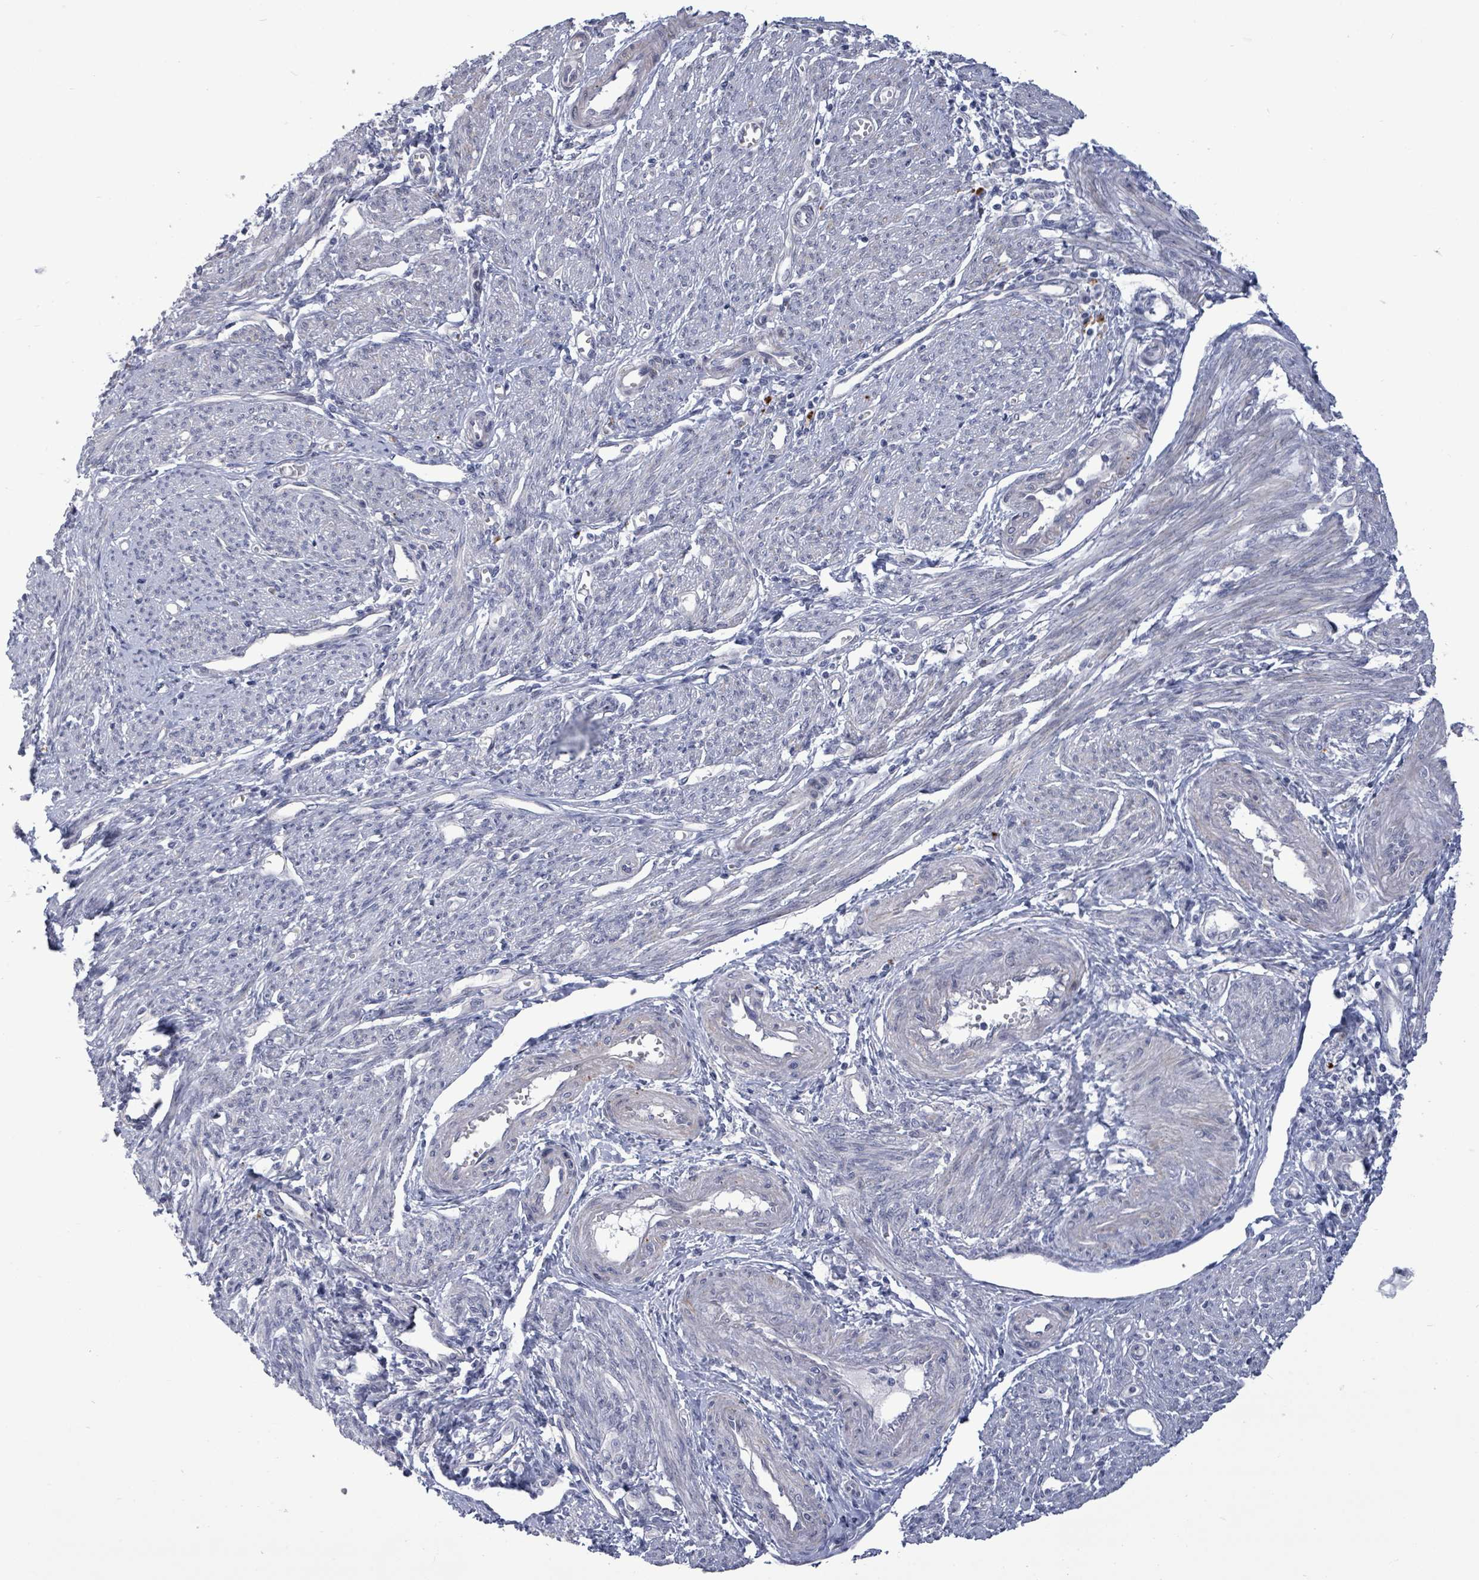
{"staining": {"intensity": "negative", "quantity": "none", "location": "none"}, "tissue": "endometrial cancer", "cell_type": "Tumor cells", "image_type": "cancer", "snomed": [{"axis": "morphology", "description": "Adenocarcinoma, NOS"}, {"axis": "topography", "description": "Endometrium"}], "caption": "Tumor cells are negative for brown protein staining in endometrial adenocarcinoma. (Immunohistochemistry (ihc), brightfield microscopy, high magnification).", "gene": "CT45A5", "patient": {"sex": "female", "age": 56}}